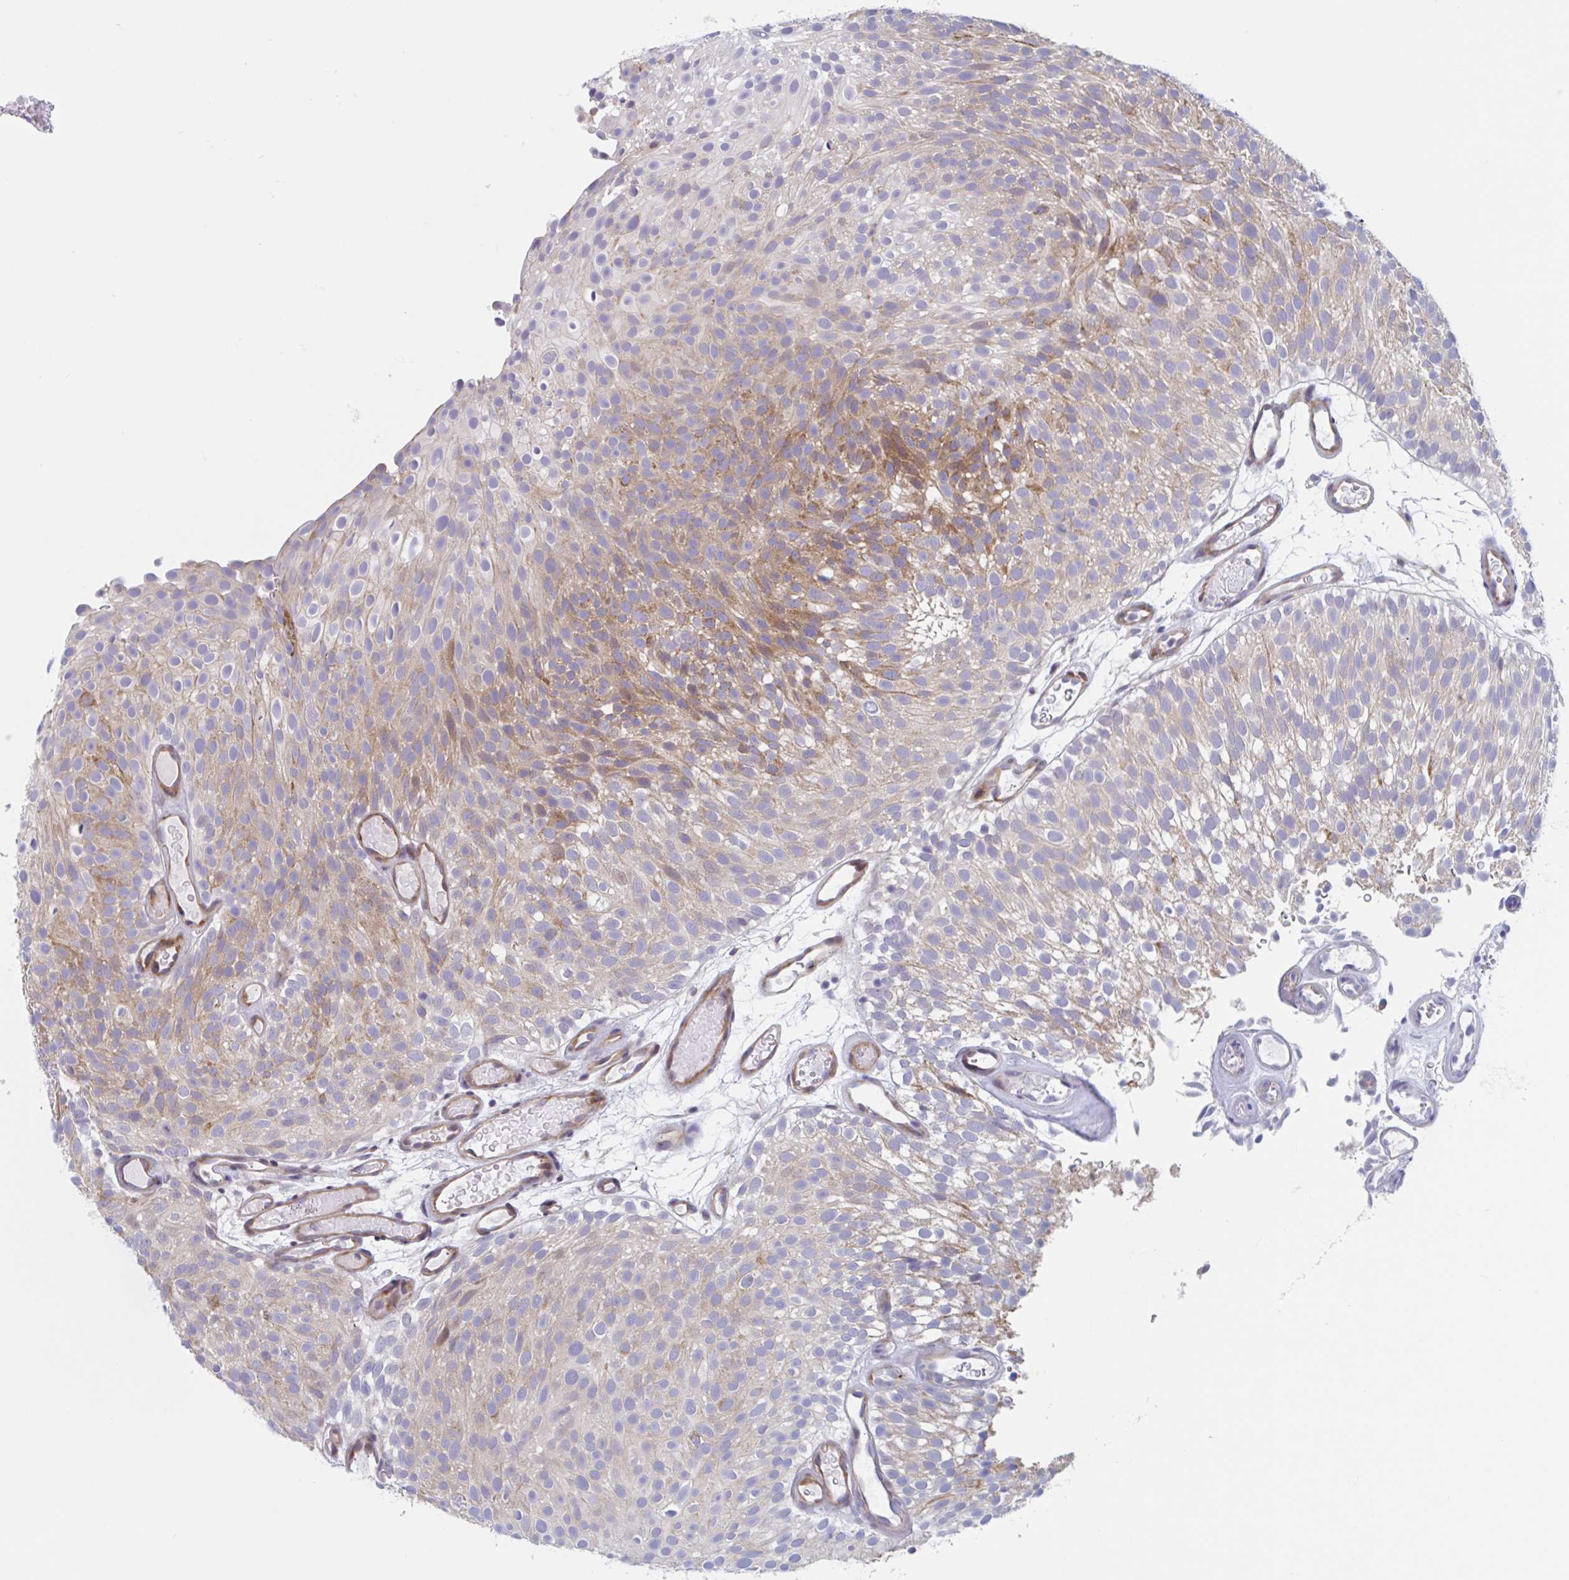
{"staining": {"intensity": "moderate", "quantity": "25%-75%", "location": "cytoplasmic/membranous"}, "tissue": "urothelial cancer", "cell_type": "Tumor cells", "image_type": "cancer", "snomed": [{"axis": "morphology", "description": "Urothelial carcinoma, Low grade"}, {"axis": "topography", "description": "Urinary bladder"}], "caption": "Human urothelial carcinoma (low-grade) stained with a brown dye demonstrates moderate cytoplasmic/membranous positive staining in about 25%-75% of tumor cells.", "gene": "DUXA", "patient": {"sex": "male", "age": 78}}